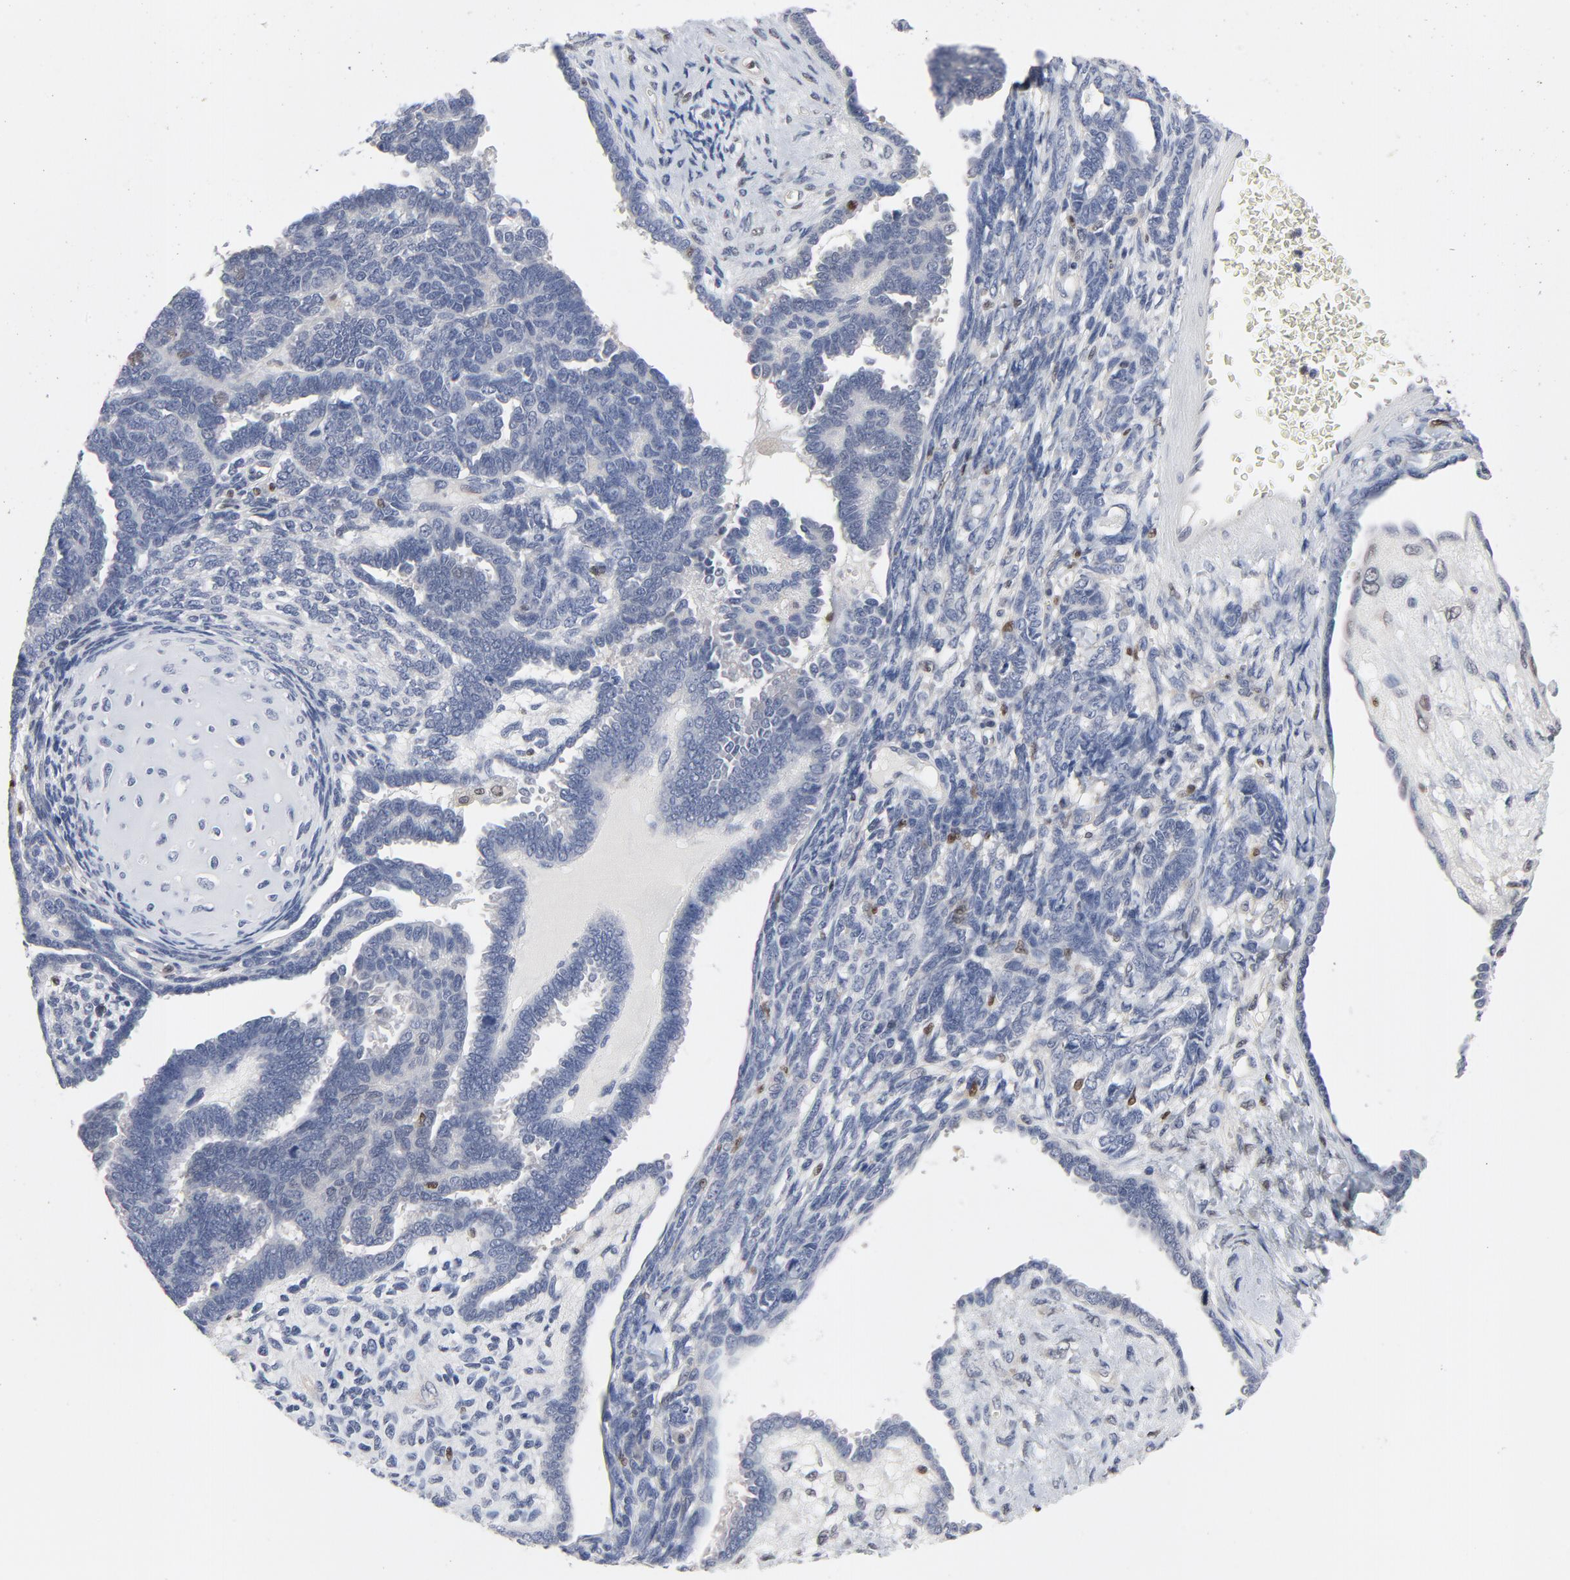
{"staining": {"intensity": "weak", "quantity": "<25%", "location": "cytoplasmic/membranous"}, "tissue": "endometrial cancer", "cell_type": "Tumor cells", "image_type": "cancer", "snomed": [{"axis": "morphology", "description": "Neoplasm, malignant, NOS"}, {"axis": "topography", "description": "Endometrium"}], "caption": "An image of human endometrial cancer (malignant neoplasm) is negative for staining in tumor cells.", "gene": "NFKB1", "patient": {"sex": "female", "age": 74}}